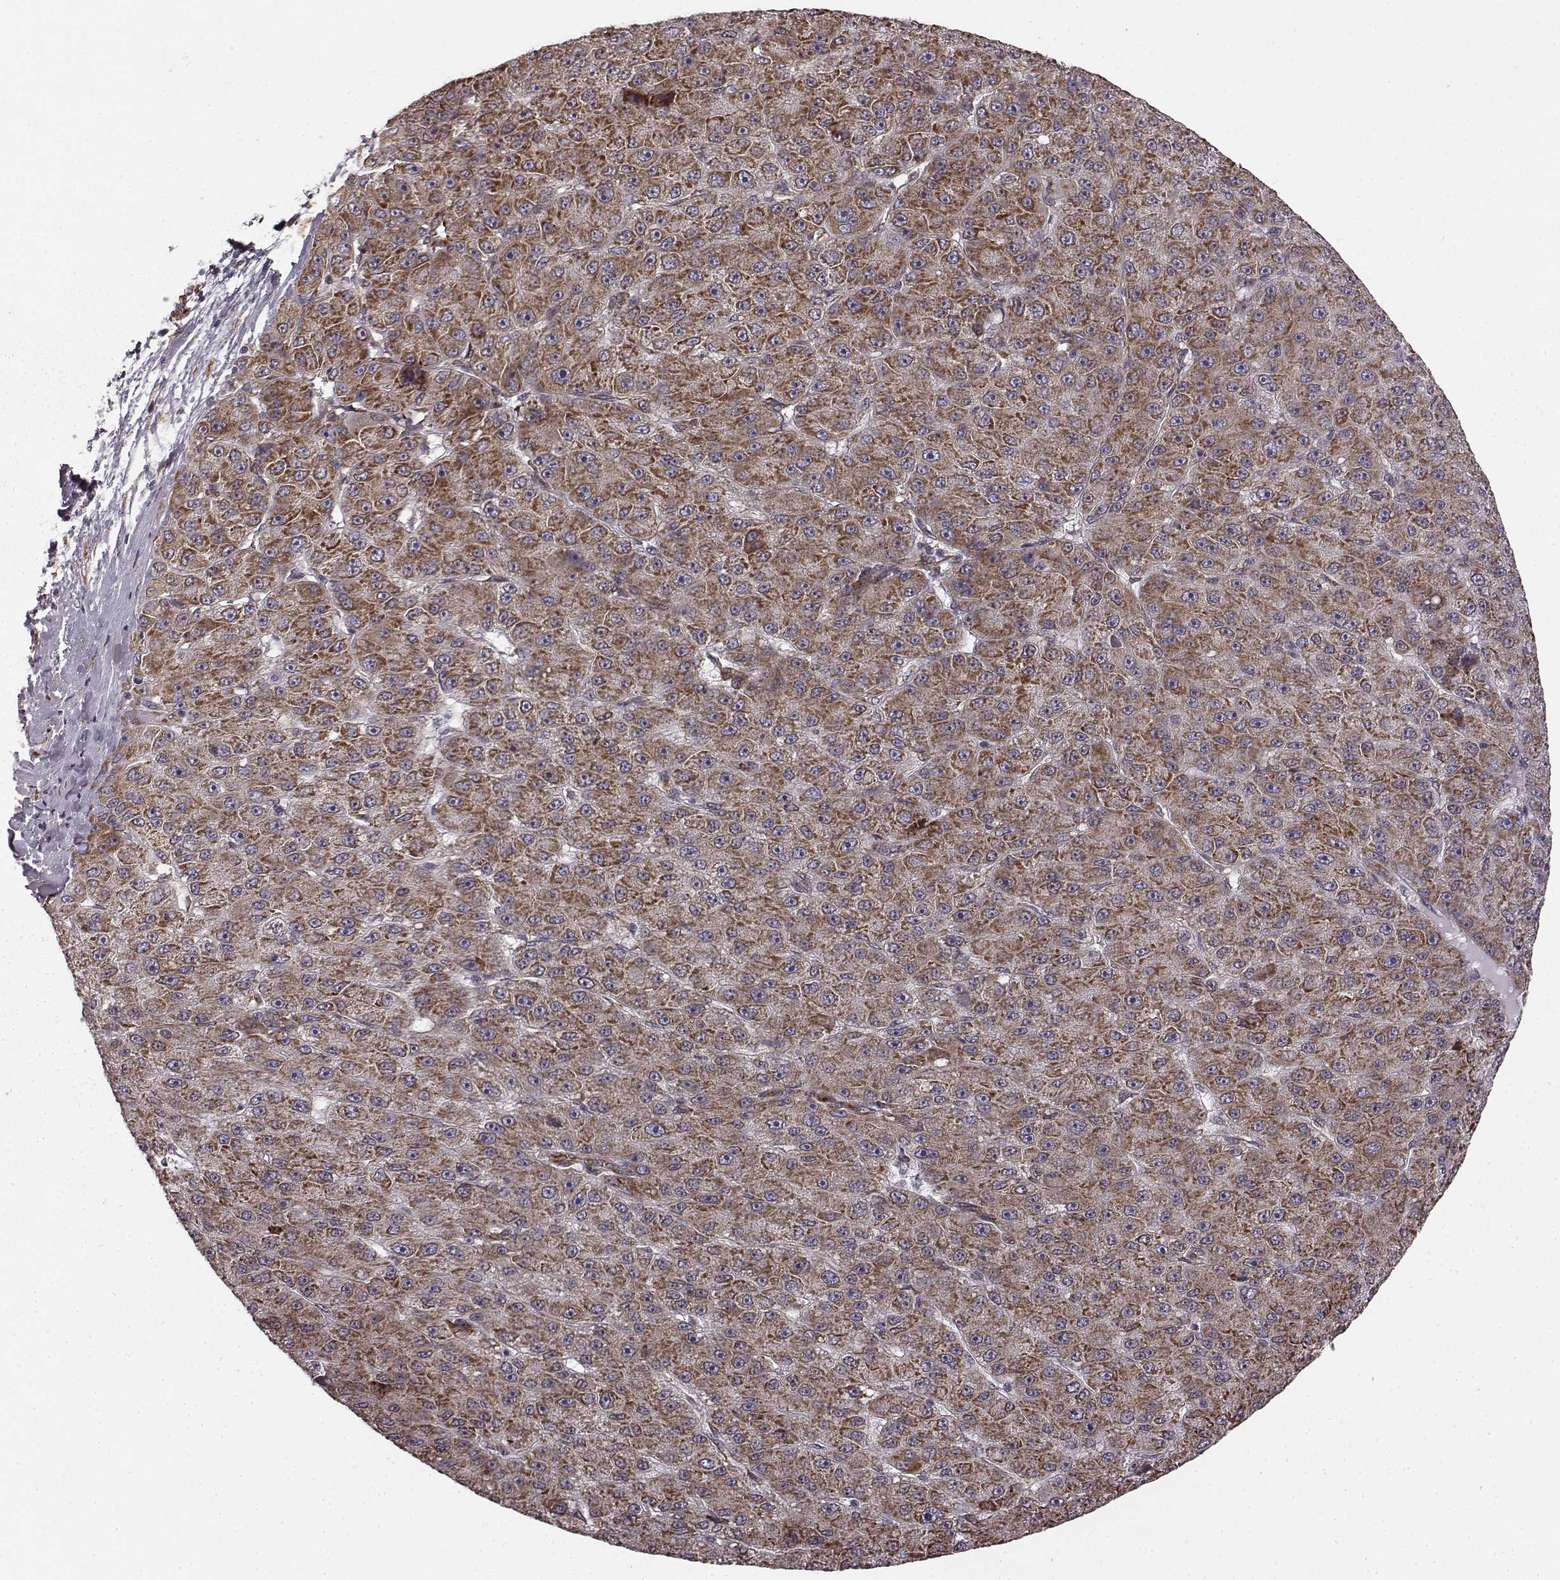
{"staining": {"intensity": "strong", "quantity": ">75%", "location": "cytoplasmic/membranous"}, "tissue": "liver cancer", "cell_type": "Tumor cells", "image_type": "cancer", "snomed": [{"axis": "morphology", "description": "Carcinoma, Hepatocellular, NOS"}, {"axis": "topography", "description": "Liver"}], "caption": "This is an image of immunohistochemistry staining of hepatocellular carcinoma (liver), which shows strong expression in the cytoplasmic/membranous of tumor cells.", "gene": "TMEM14A", "patient": {"sex": "male", "age": 67}}